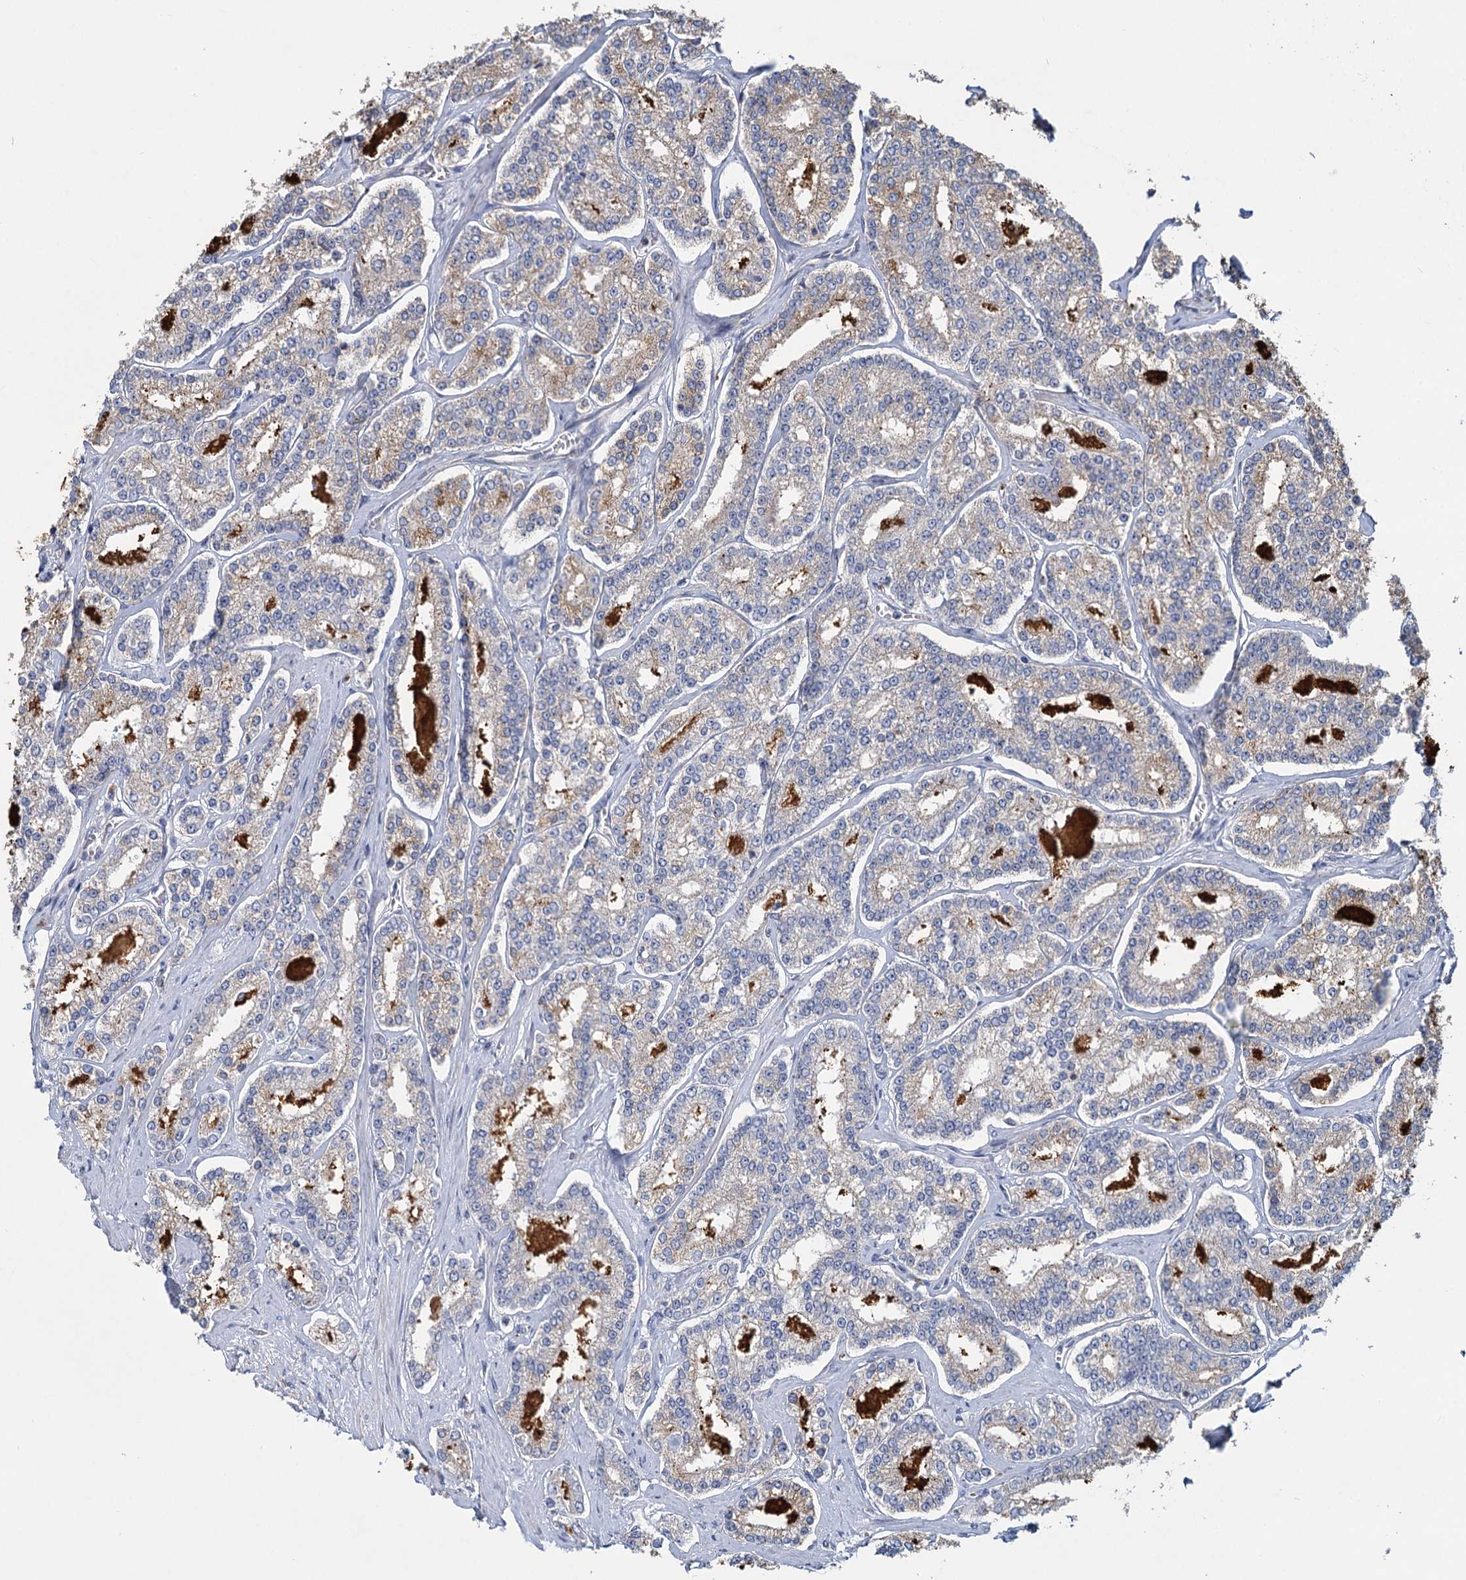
{"staining": {"intensity": "negative", "quantity": "none", "location": "none"}, "tissue": "prostate cancer", "cell_type": "Tumor cells", "image_type": "cancer", "snomed": [{"axis": "morphology", "description": "Normal tissue, NOS"}, {"axis": "morphology", "description": "Adenocarcinoma, High grade"}, {"axis": "topography", "description": "Prostate"}], "caption": "The image displays no significant staining in tumor cells of adenocarcinoma (high-grade) (prostate).", "gene": "HES2", "patient": {"sex": "male", "age": 83}}